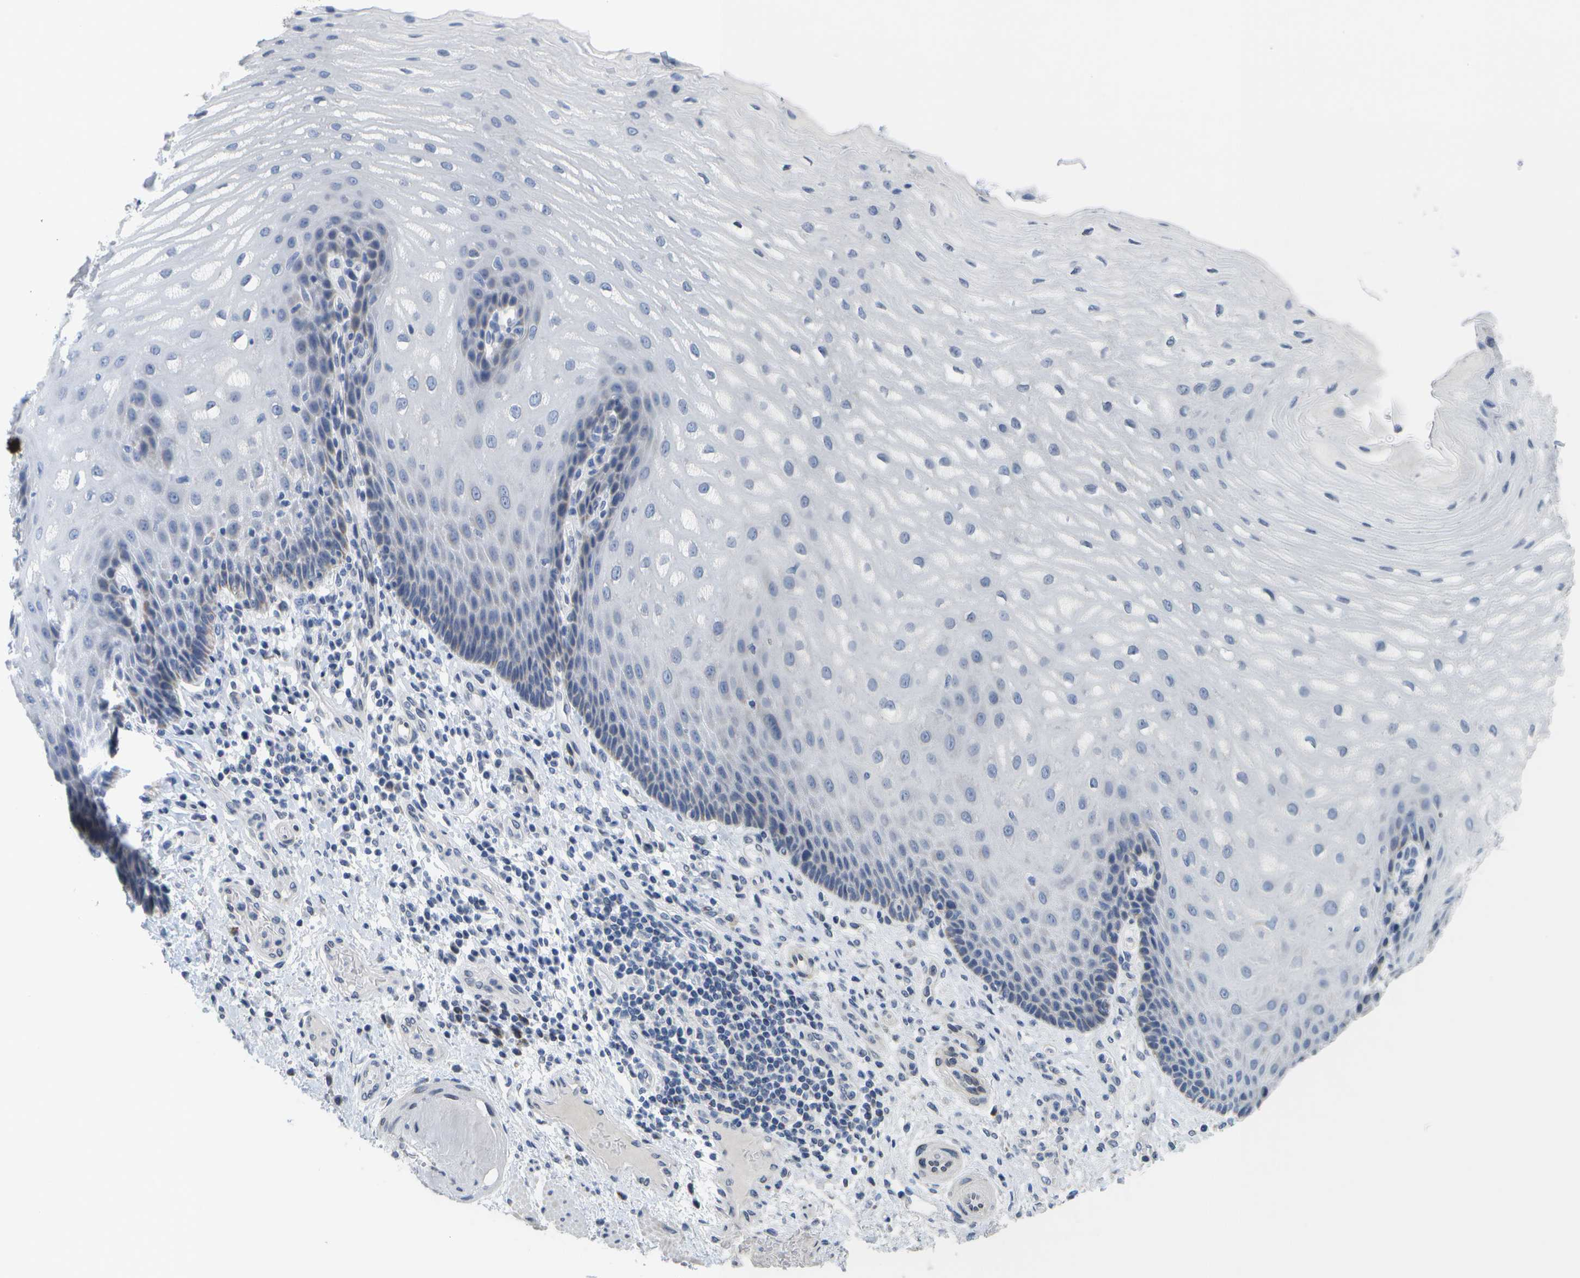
{"staining": {"intensity": "weak", "quantity": "<25%", "location": "cytoplasmic/membranous"}, "tissue": "esophagus", "cell_type": "Squamous epithelial cells", "image_type": "normal", "snomed": [{"axis": "morphology", "description": "Normal tissue, NOS"}, {"axis": "topography", "description": "Esophagus"}], "caption": "DAB immunohistochemical staining of normal human esophagus exhibits no significant positivity in squamous epithelial cells.", "gene": "TMEM223", "patient": {"sex": "male", "age": 54}}